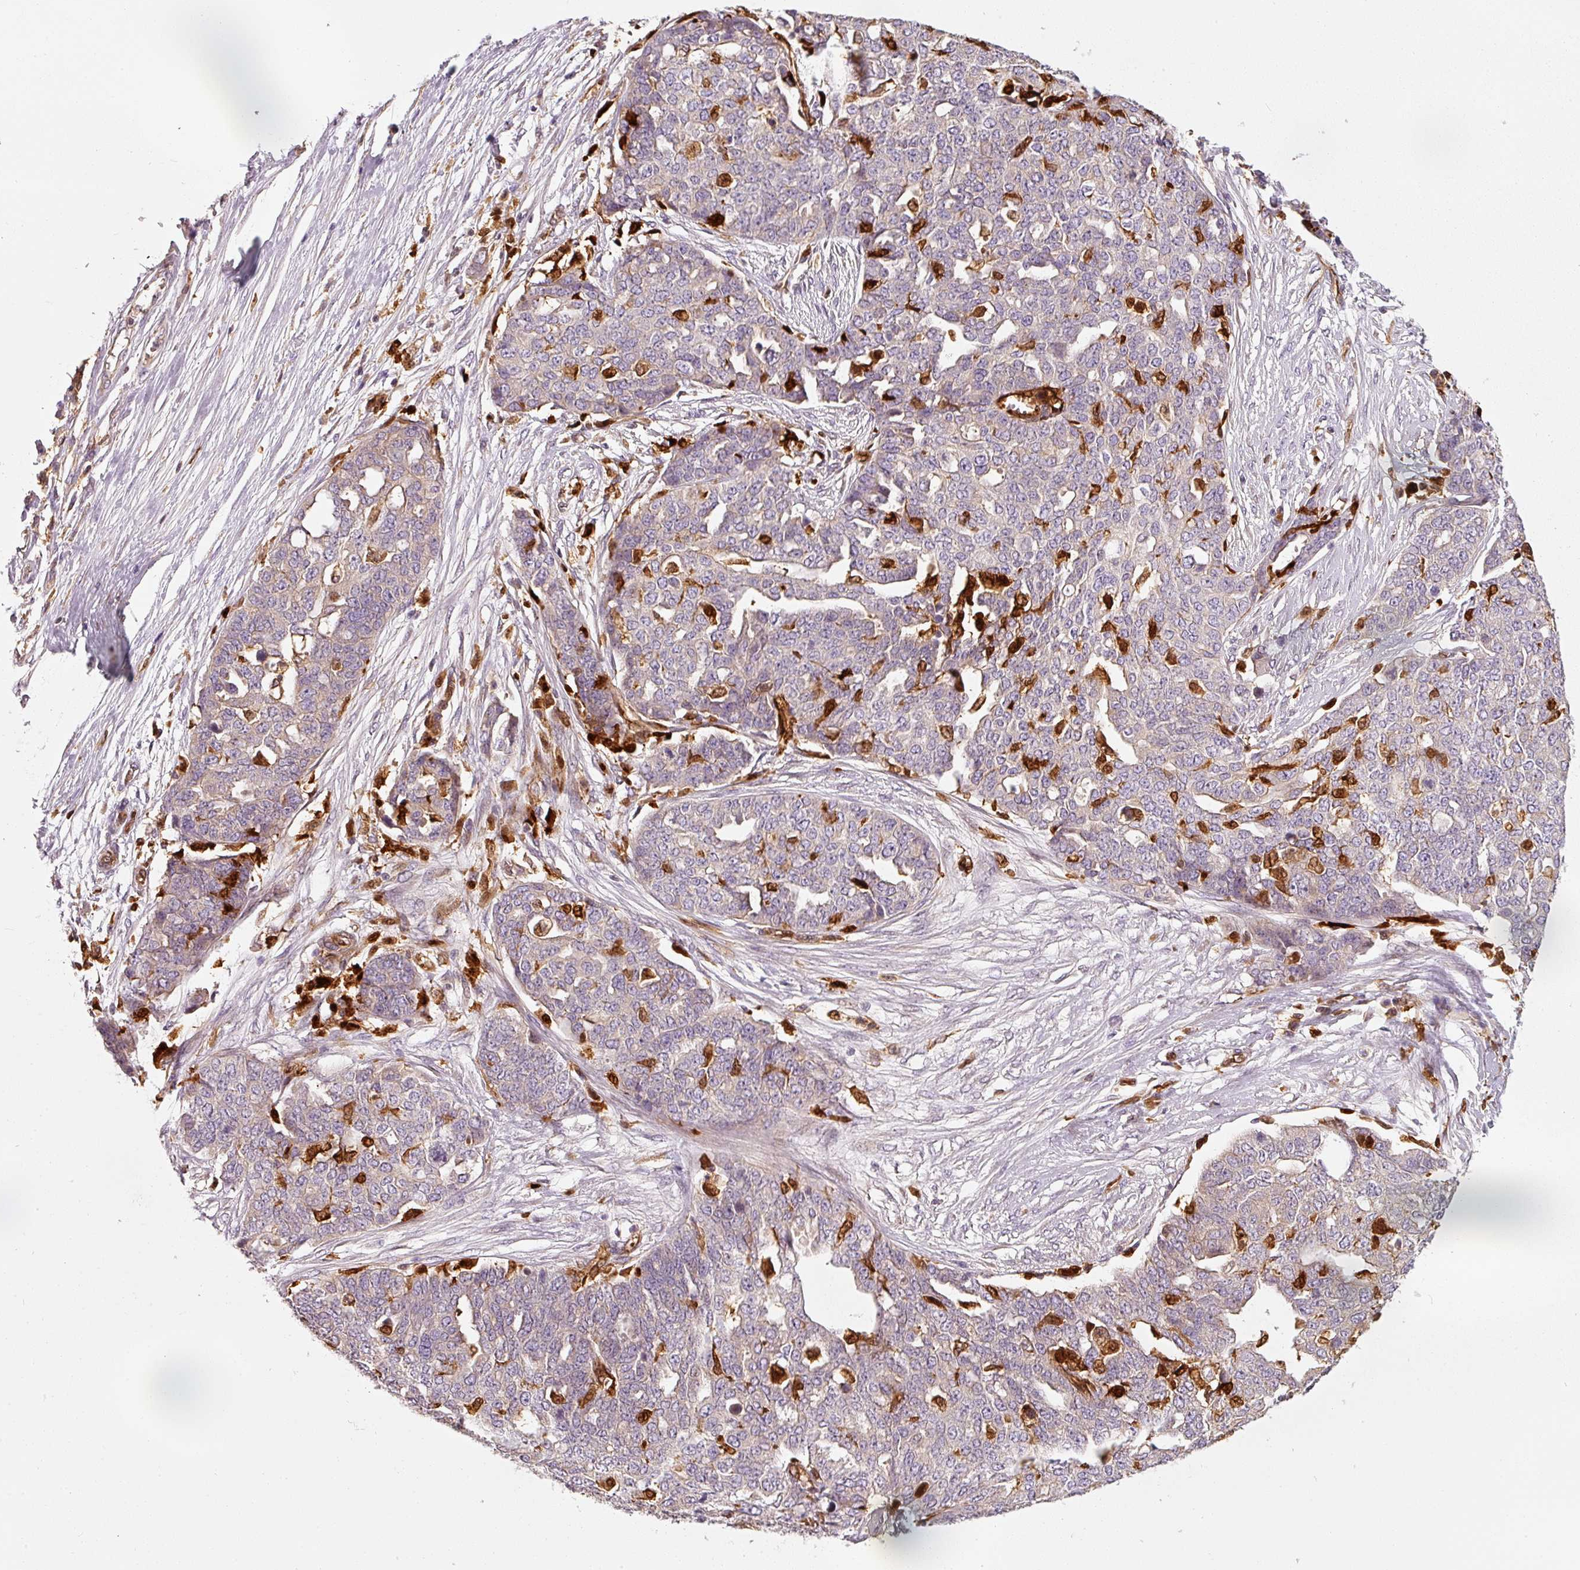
{"staining": {"intensity": "negative", "quantity": "none", "location": "none"}, "tissue": "ovarian cancer", "cell_type": "Tumor cells", "image_type": "cancer", "snomed": [{"axis": "morphology", "description": "Cystadenocarcinoma, serous, NOS"}, {"axis": "topography", "description": "Soft tissue"}, {"axis": "topography", "description": "Ovary"}], "caption": "Protein analysis of ovarian cancer exhibits no significant staining in tumor cells.", "gene": "IQGAP2", "patient": {"sex": "female", "age": 57}}